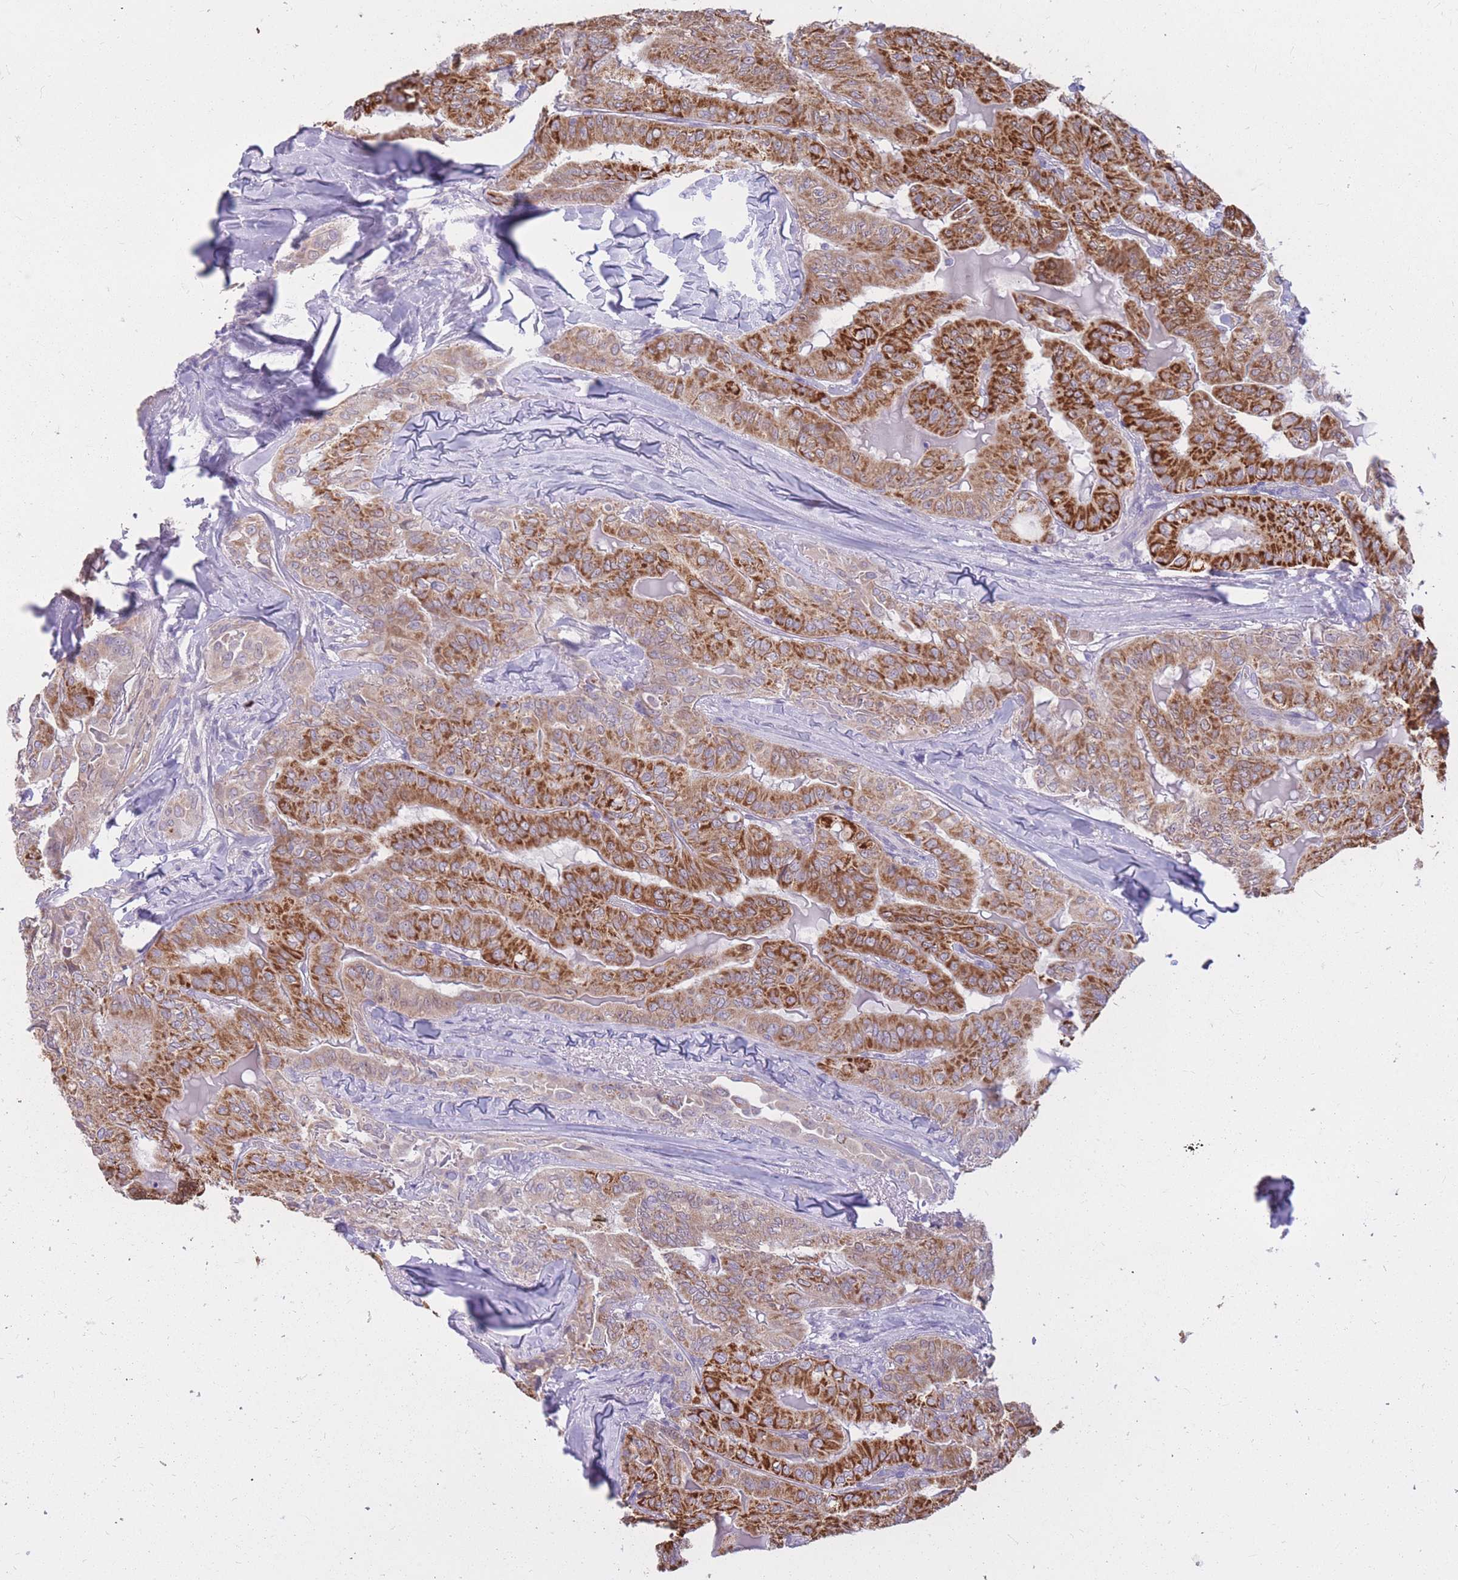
{"staining": {"intensity": "strong", "quantity": ">75%", "location": "cytoplasmic/membranous"}, "tissue": "thyroid cancer", "cell_type": "Tumor cells", "image_type": "cancer", "snomed": [{"axis": "morphology", "description": "Papillary adenocarcinoma, NOS"}, {"axis": "topography", "description": "Thyroid gland"}], "caption": "Strong cytoplasmic/membranous expression is appreciated in about >75% of tumor cells in thyroid cancer.", "gene": "RNF170", "patient": {"sex": "female", "age": 68}}